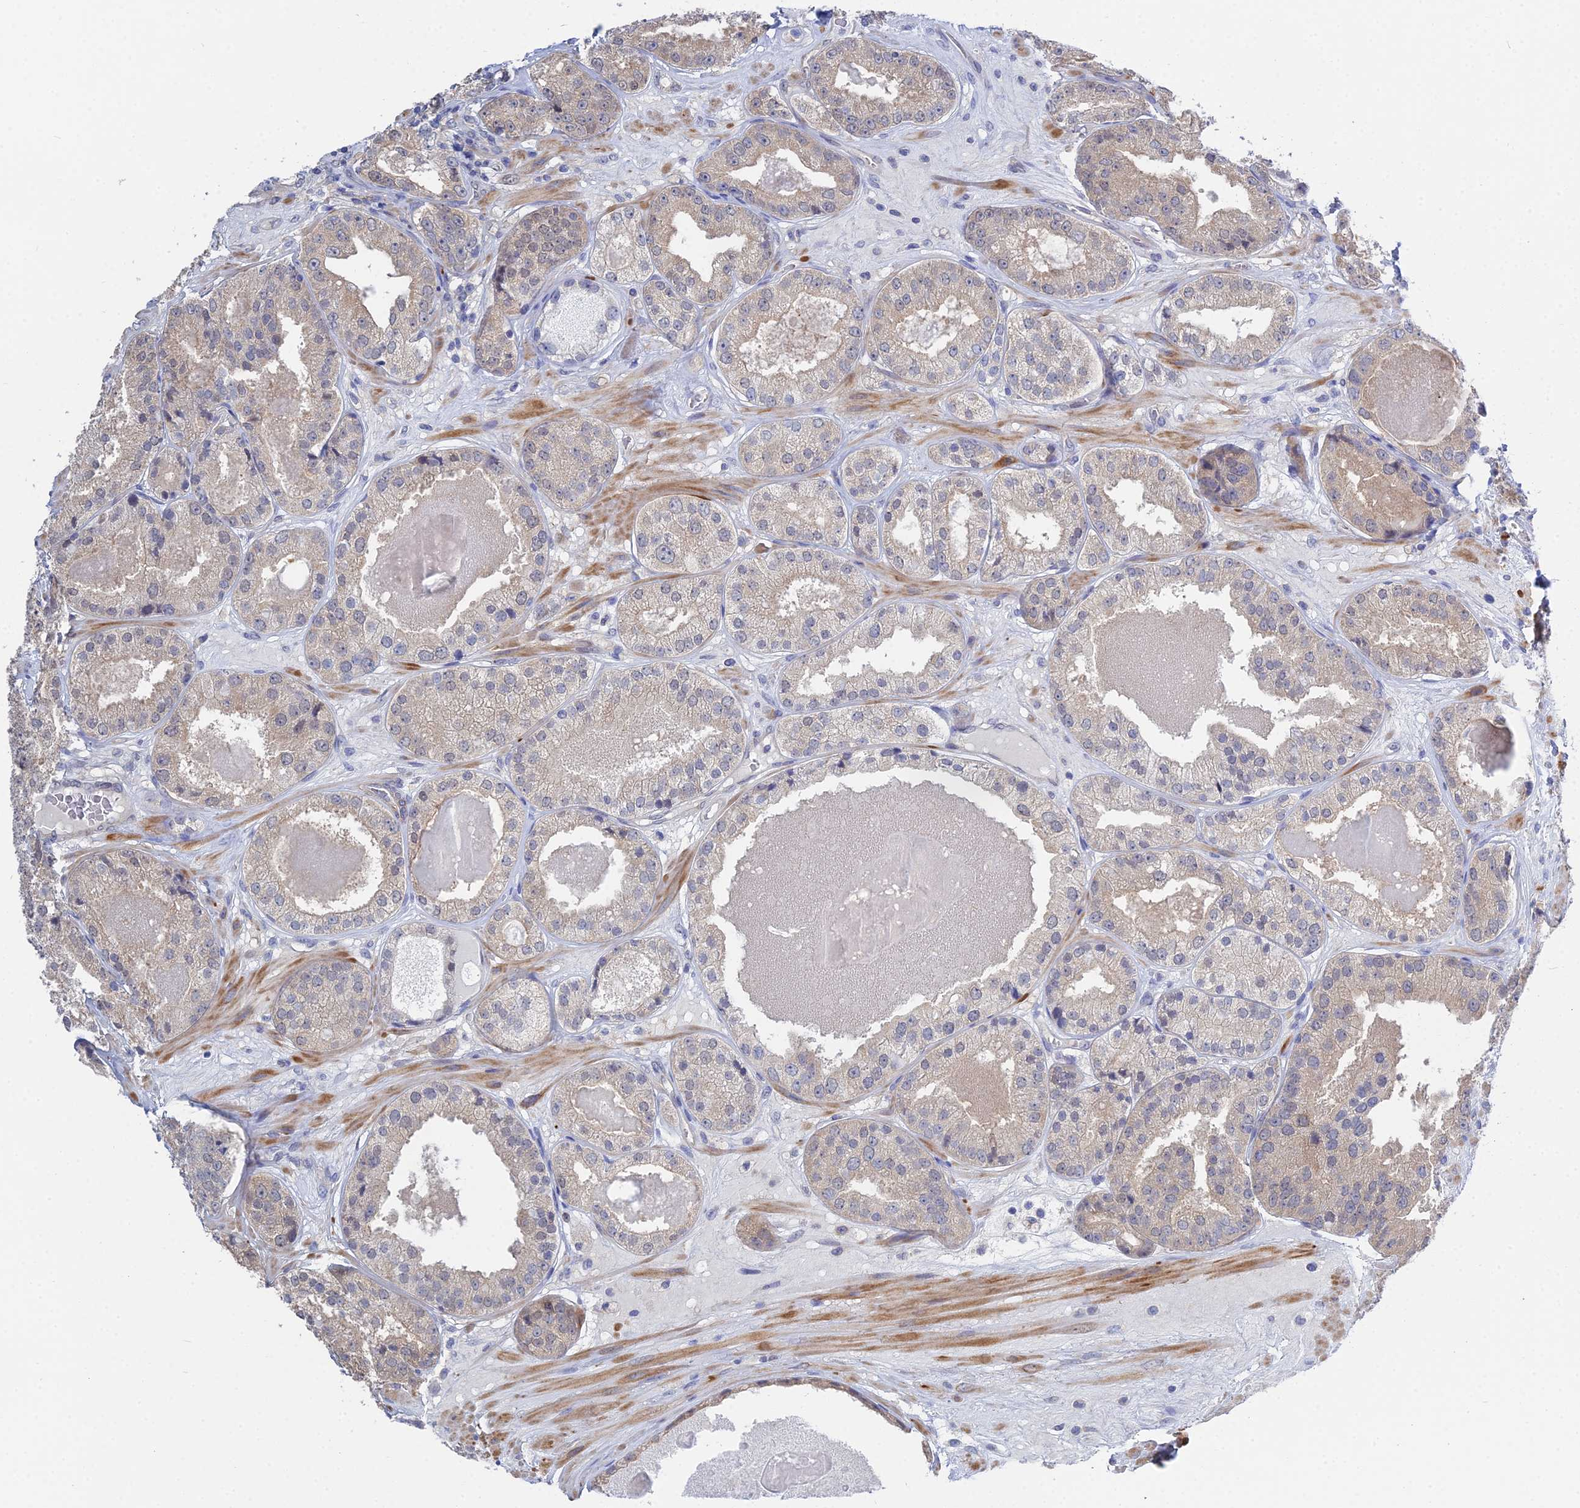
{"staining": {"intensity": "negative", "quantity": "none", "location": "none"}, "tissue": "prostate cancer", "cell_type": "Tumor cells", "image_type": "cancer", "snomed": [{"axis": "morphology", "description": "Adenocarcinoma, High grade"}, {"axis": "topography", "description": "Prostate"}], "caption": "High power microscopy histopathology image of an immunohistochemistry (IHC) image of prostate high-grade adenocarcinoma, revealing no significant staining in tumor cells.", "gene": "DNAH14", "patient": {"sex": "male", "age": 63}}